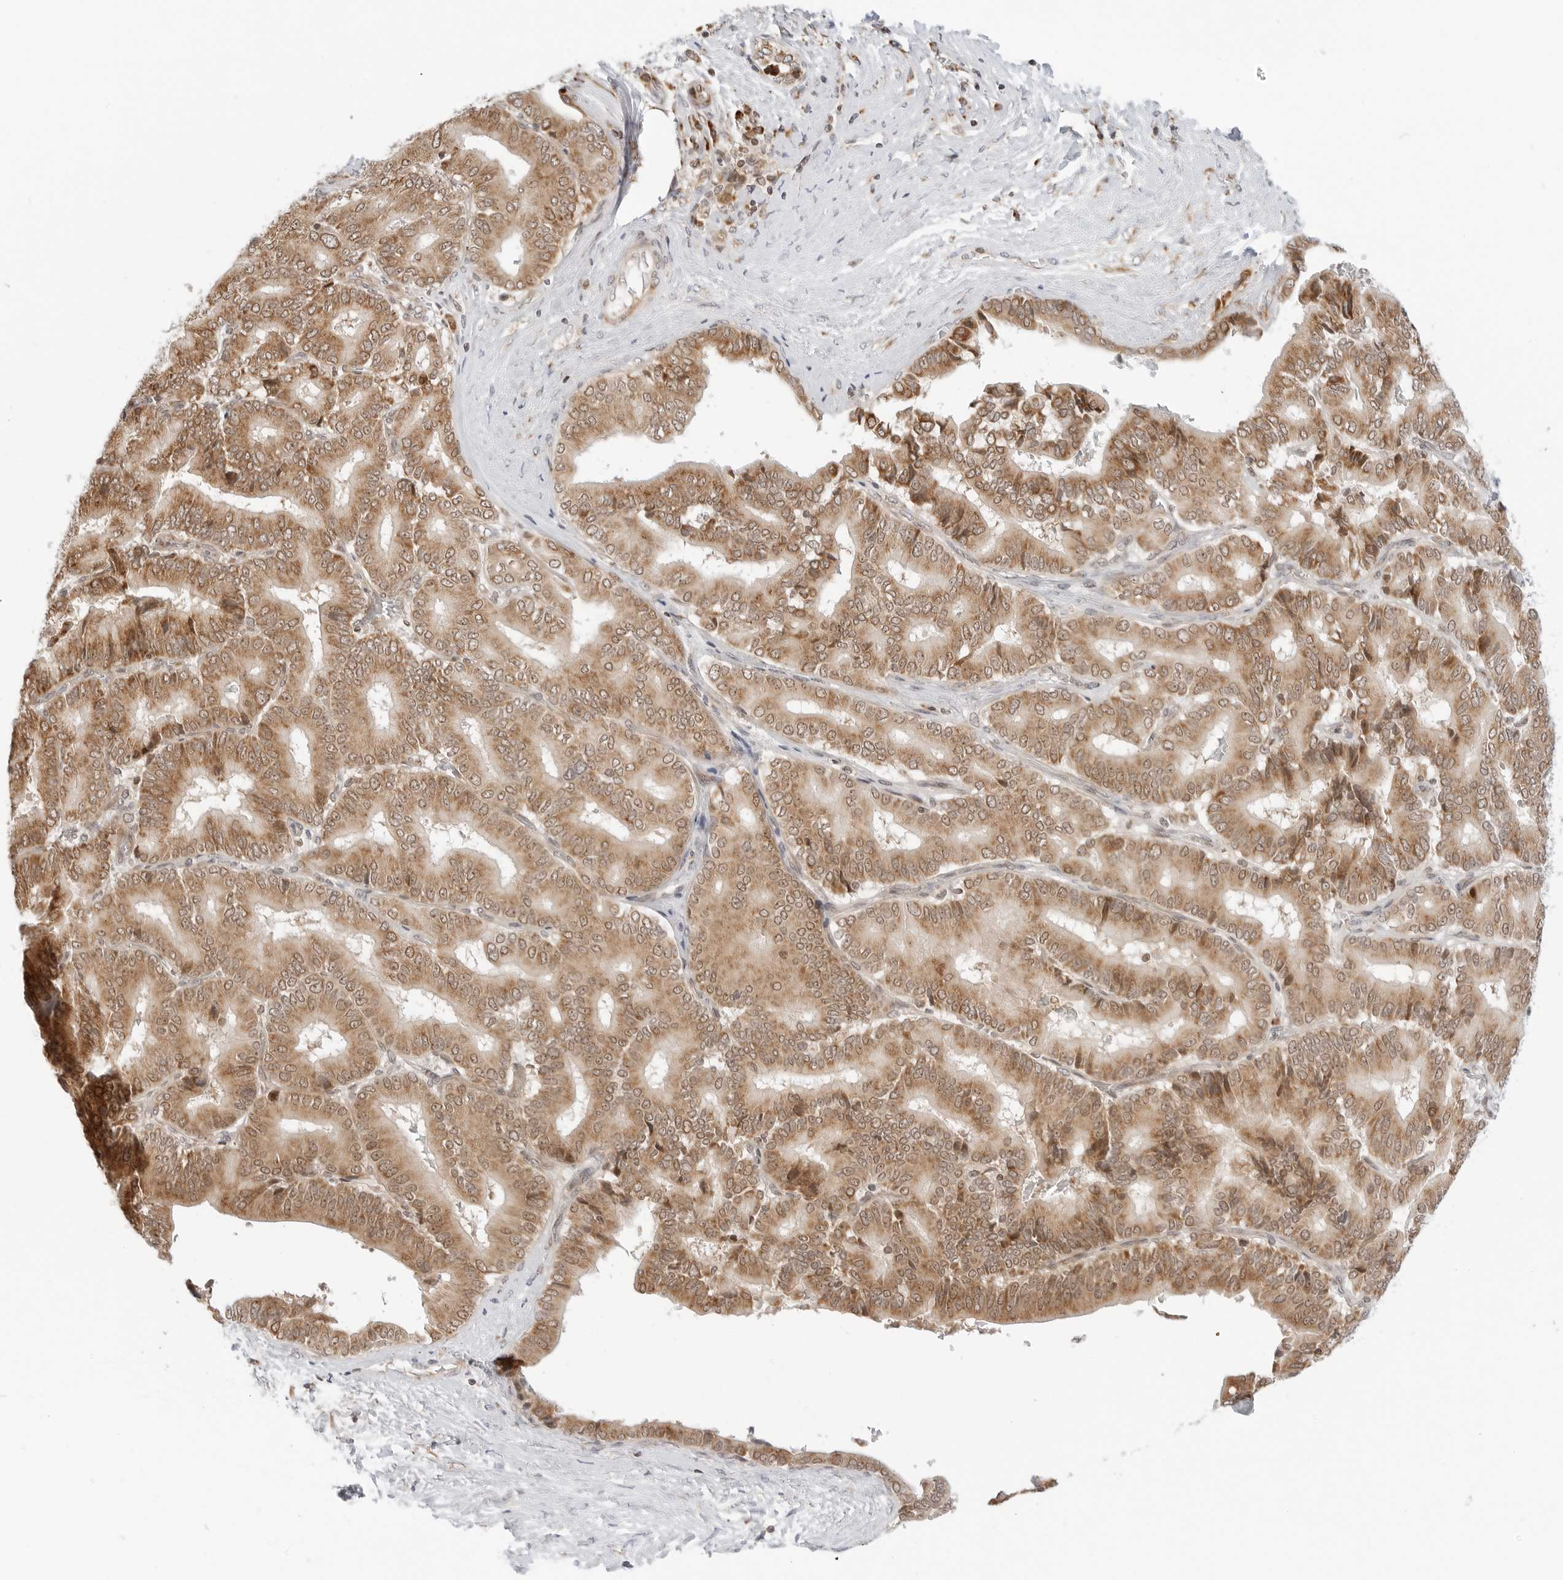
{"staining": {"intensity": "moderate", "quantity": ">75%", "location": "cytoplasmic/membranous,nuclear"}, "tissue": "liver cancer", "cell_type": "Tumor cells", "image_type": "cancer", "snomed": [{"axis": "morphology", "description": "Cholangiocarcinoma"}, {"axis": "topography", "description": "Liver"}], "caption": "Tumor cells exhibit medium levels of moderate cytoplasmic/membranous and nuclear staining in about >75% of cells in liver cancer.", "gene": "POLR3GL", "patient": {"sex": "female", "age": 75}}